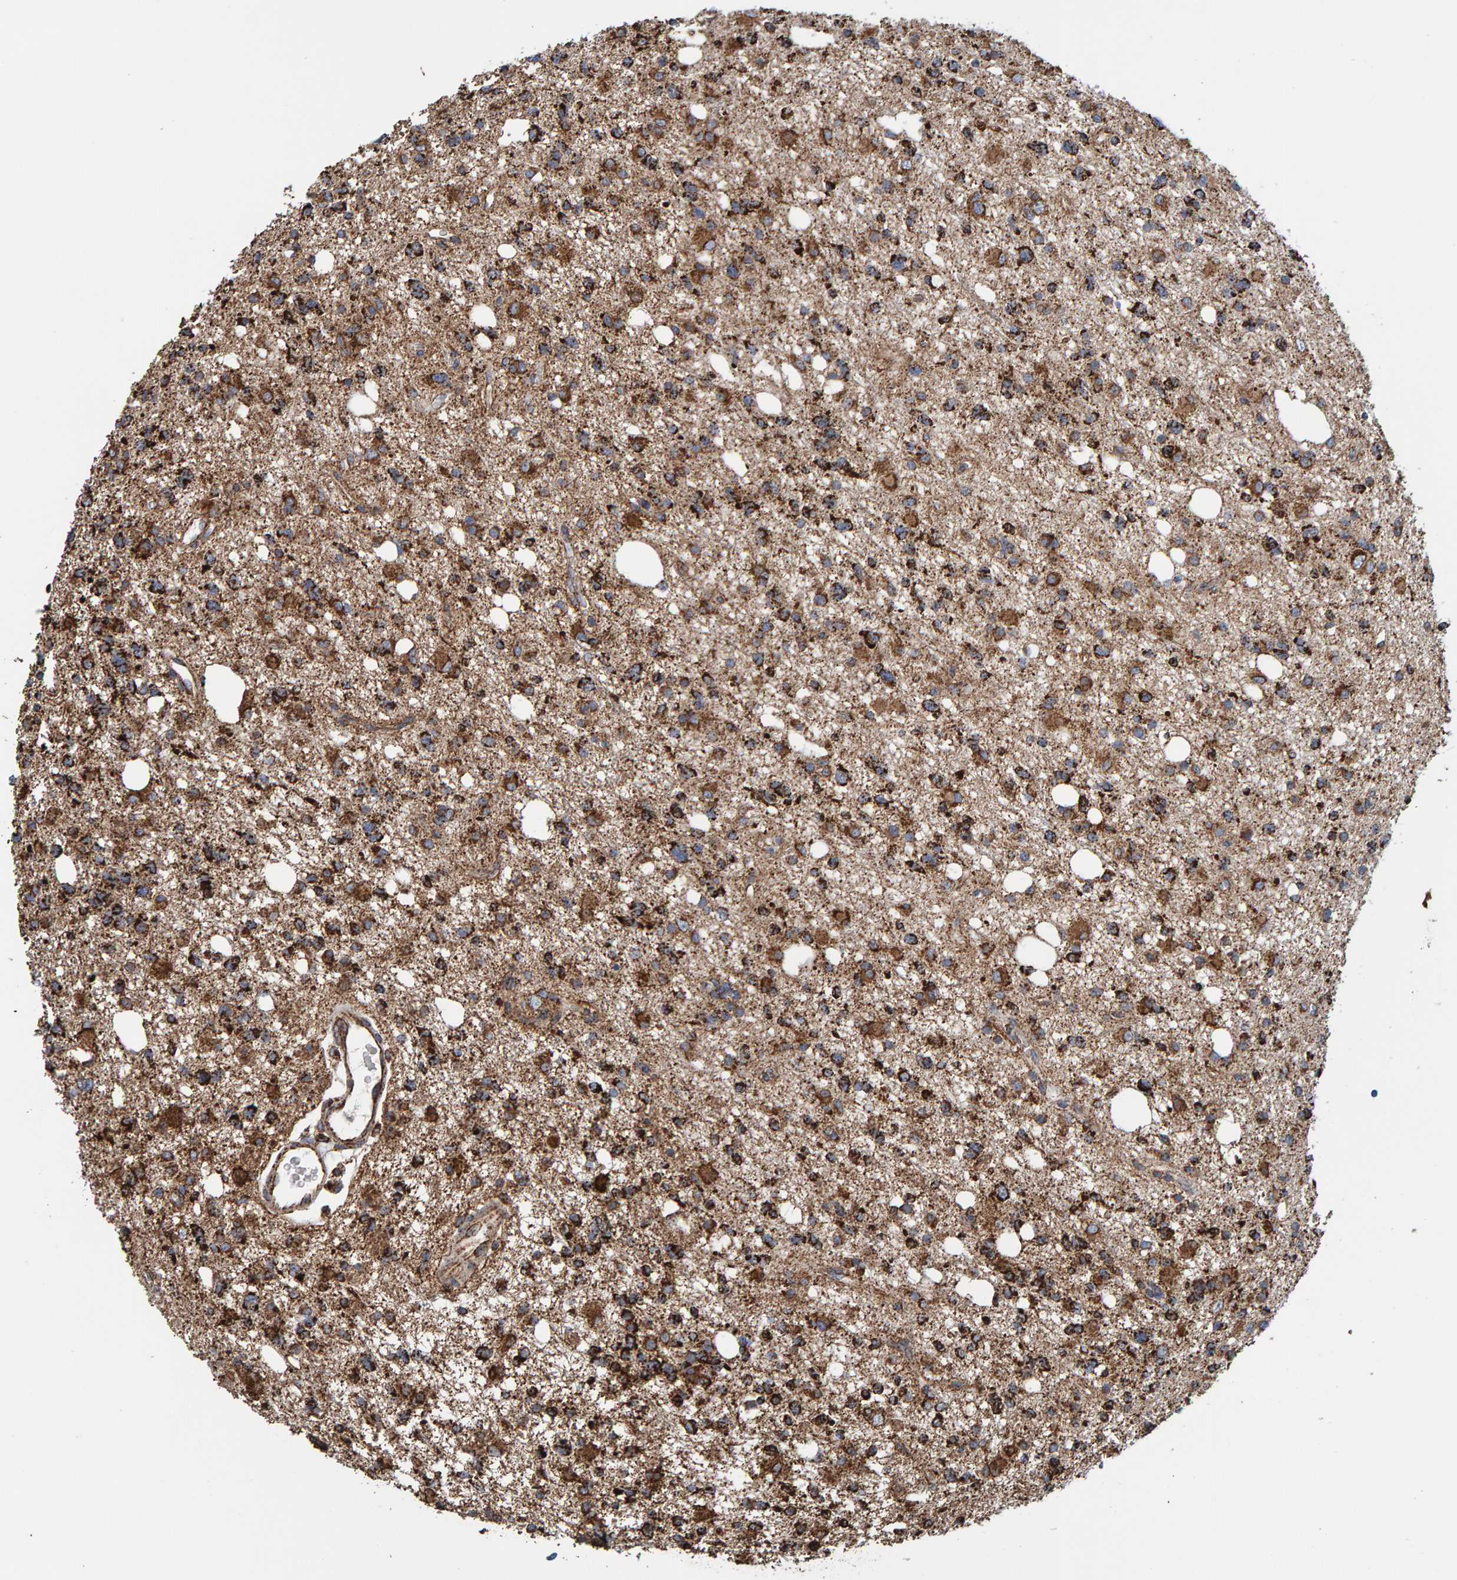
{"staining": {"intensity": "strong", "quantity": "25%-75%", "location": "cytoplasmic/membranous"}, "tissue": "glioma", "cell_type": "Tumor cells", "image_type": "cancer", "snomed": [{"axis": "morphology", "description": "Glioma, malignant, High grade"}, {"axis": "topography", "description": "Brain"}], "caption": "IHC staining of malignant high-grade glioma, which exhibits high levels of strong cytoplasmic/membranous expression in approximately 25%-75% of tumor cells indicating strong cytoplasmic/membranous protein positivity. The staining was performed using DAB (brown) for protein detection and nuclei were counterstained in hematoxylin (blue).", "gene": "MRPL45", "patient": {"sex": "female", "age": 62}}